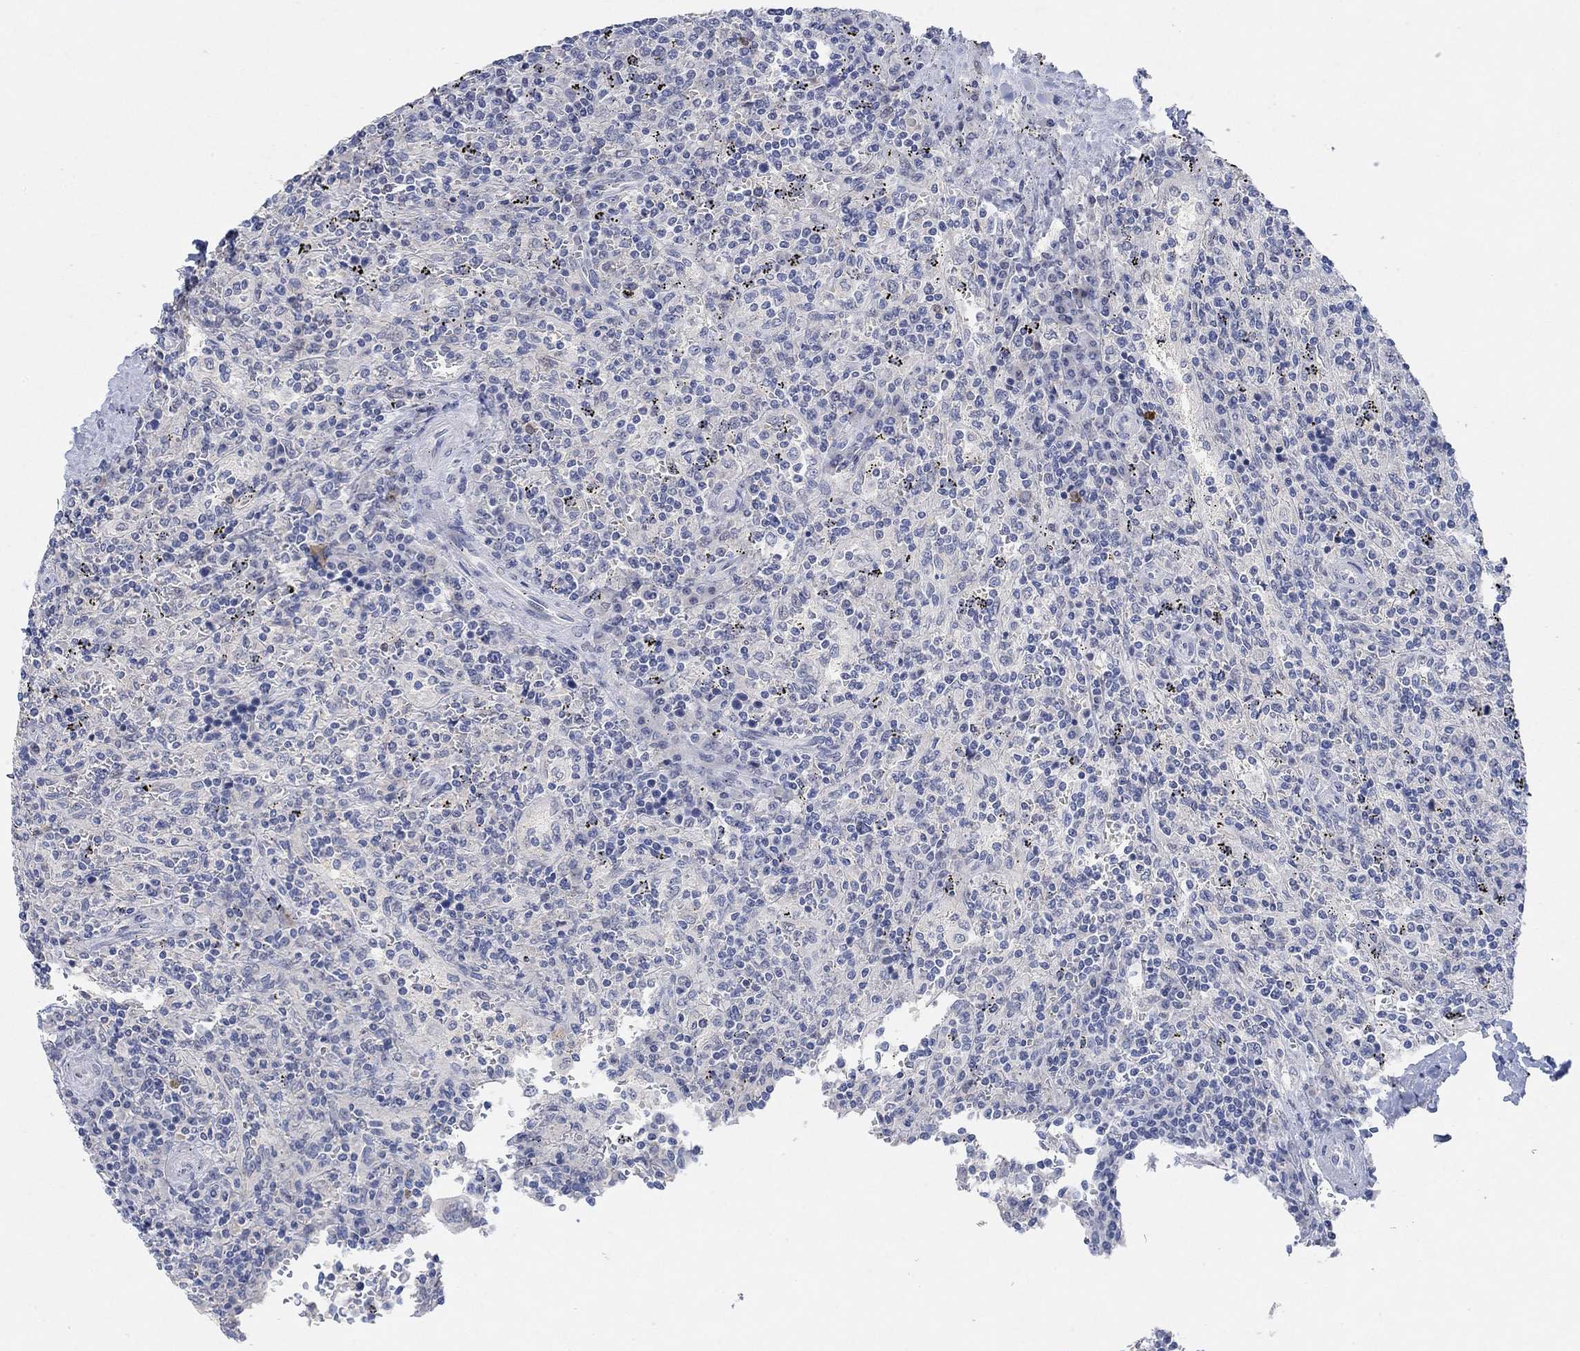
{"staining": {"intensity": "negative", "quantity": "none", "location": "none"}, "tissue": "lymphoma", "cell_type": "Tumor cells", "image_type": "cancer", "snomed": [{"axis": "morphology", "description": "Malignant lymphoma, non-Hodgkin's type, Low grade"}, {"axis": "topography", "description": "Spleen"}], "caption": "Immunohistochemical staining of malignant lymphoma, non-Hodgkin's type (low-grade) displays no significant positivity in tumor cells.", "gene": "VAT1L", "patient": {"sex": "male", "age": 62}}